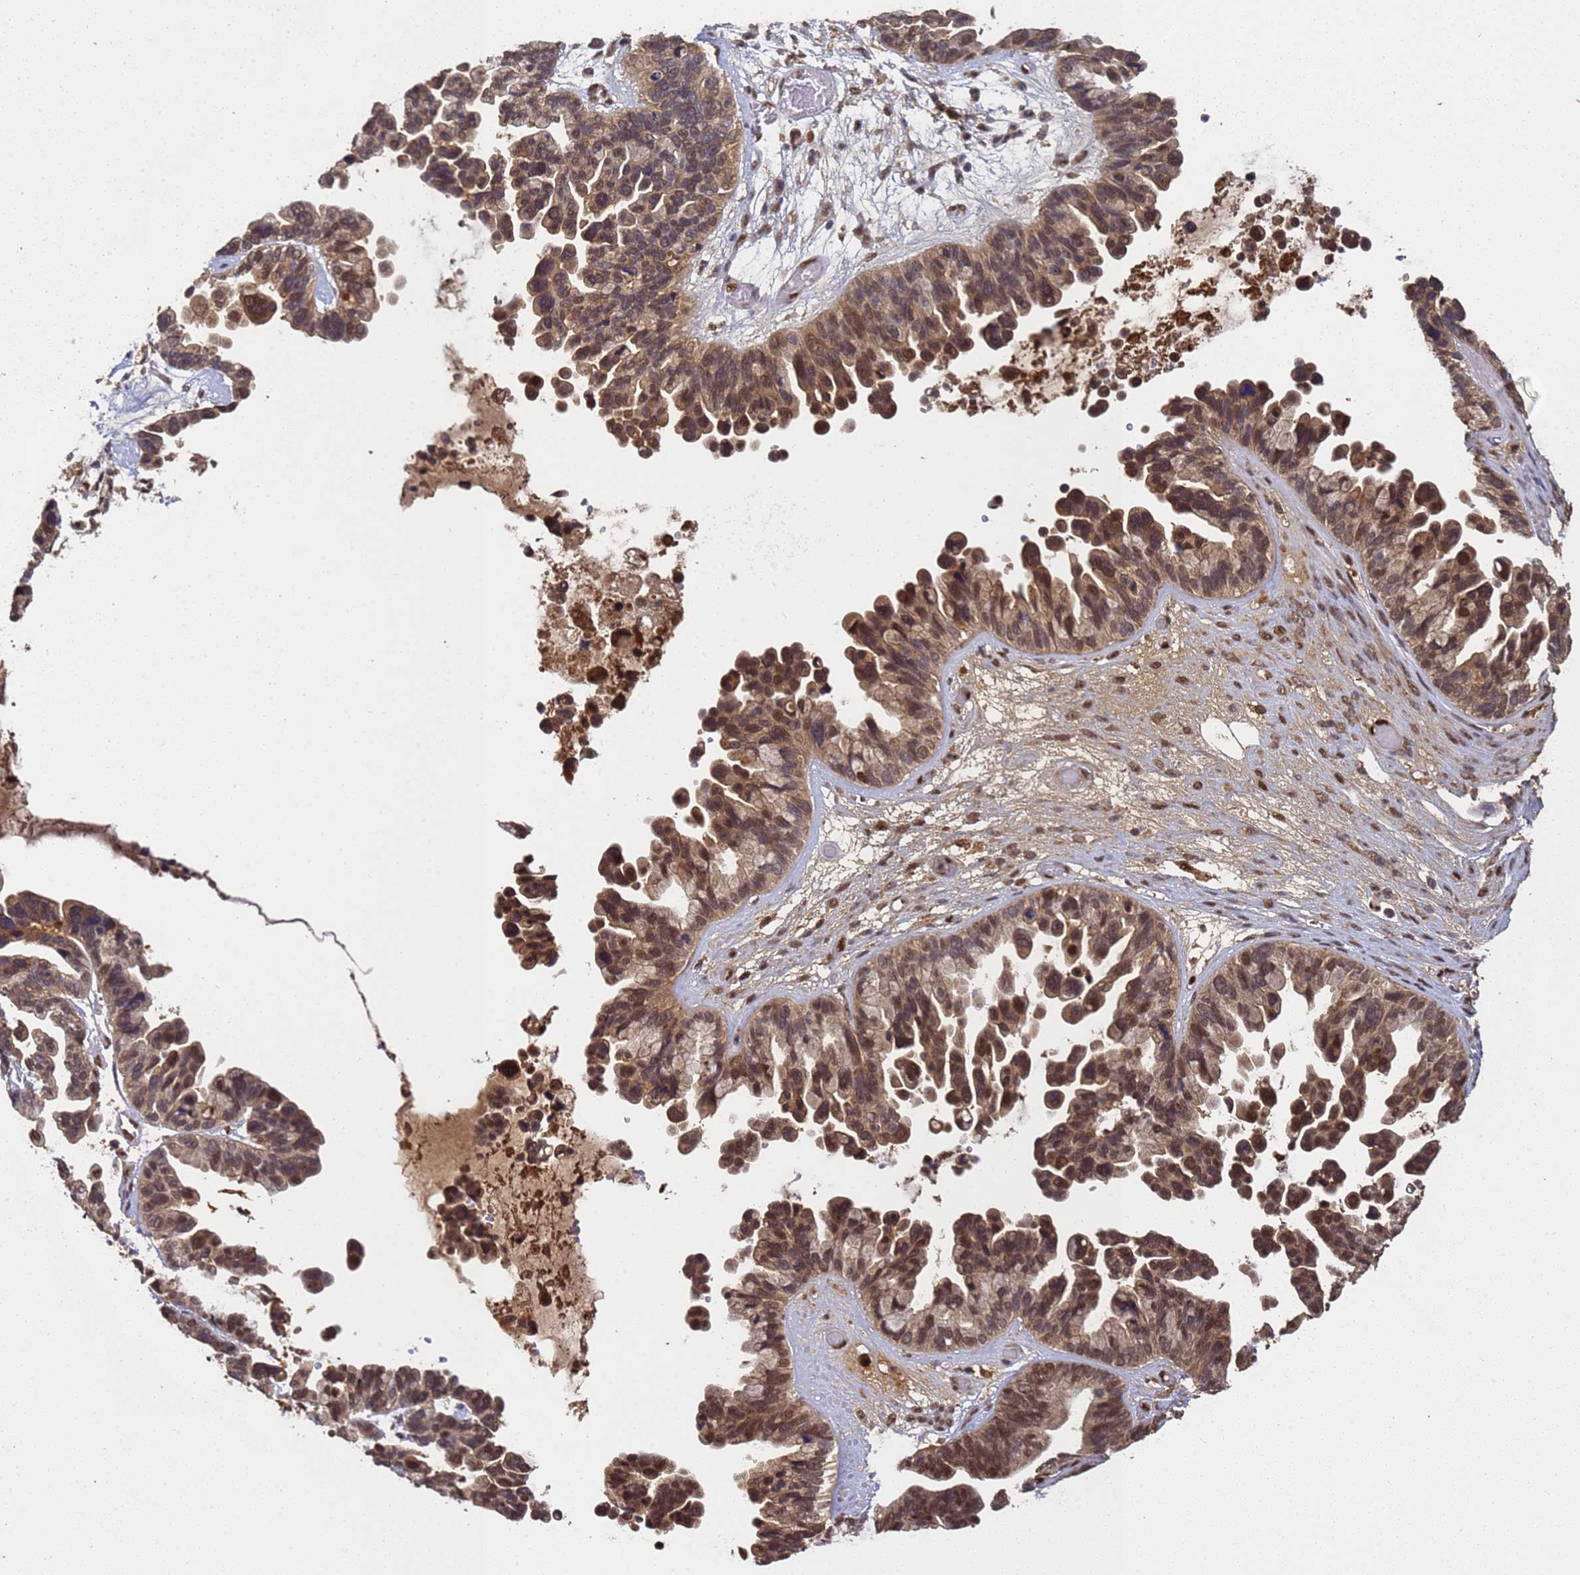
{"staining": {"intensity": "moderate", "quantity": ">75%", "location": "cytoplasmic/membranous,nuclear"}, "tissue": "ovarian cancer", "cell_type": "Tumor cells", "image_type": "cancer", "snomed": [{"axis": "morphology", "description": "Cystadenocarcinoma, serous, NOS"}, {"axis": "topography", "description": "Ovary"}], "caption": "IHC of human ovarian serous cystadenocarcinoma exhibits medium levels of moderate cytoplasmic/membranous and nuclear positivity in approximately >75% of tumor cells.", "gene": "SECISBP2", "patient": {"sex": "female", "age": 56}}